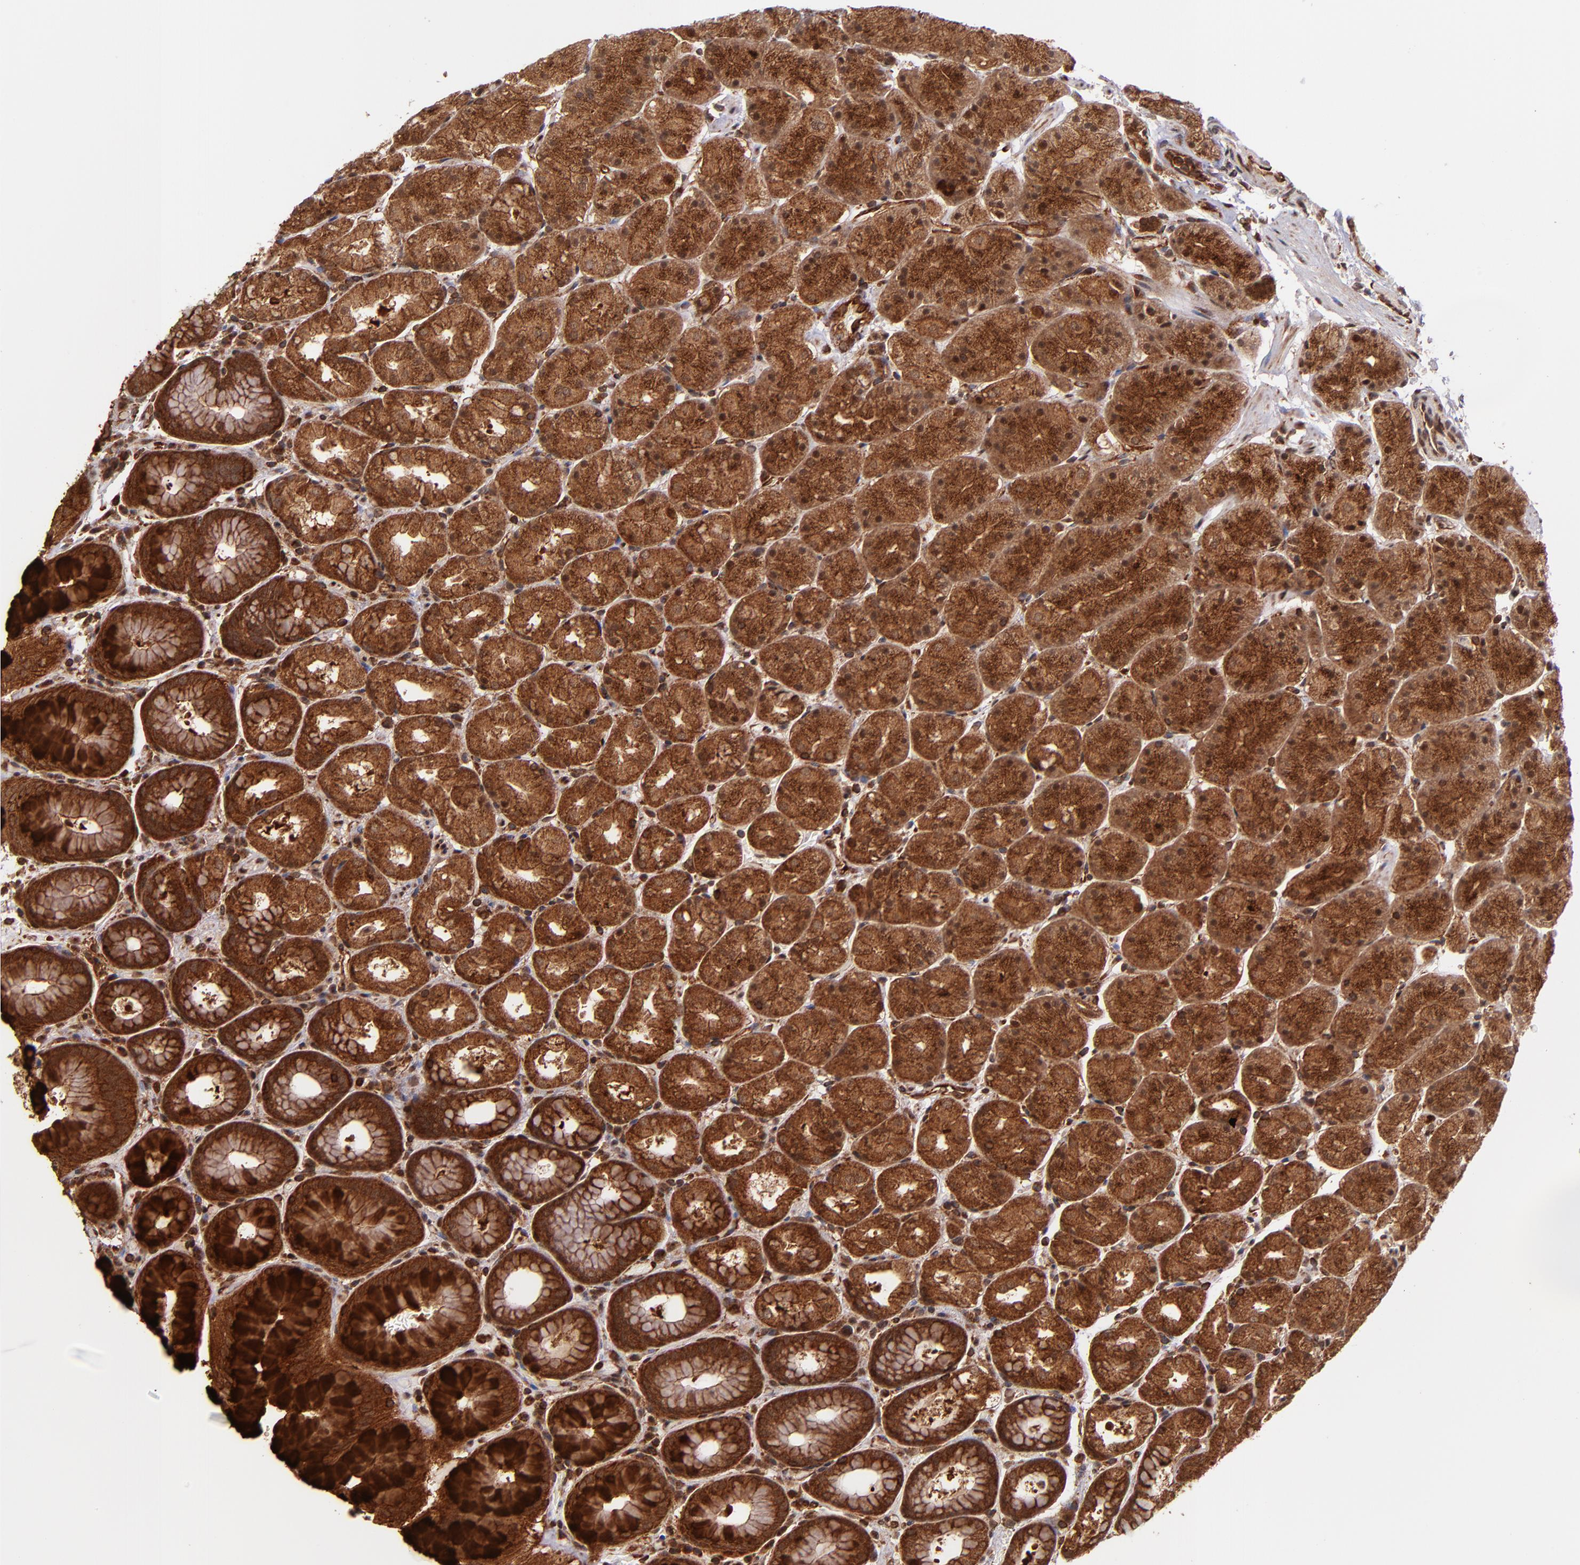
{"staining": {"intensity": "strong", "quantity": ">75%", "location": "cytoplasmic/membranous"}, "tissue": "stomach", "cell_type": "Glandular cells", "image_type": "normal", "snomed": [{"axis": "morphology", "description": "Normal tissue, NOS"}, {"axis": "topography", "description": "Stomach, upper"}, {"axis": "topography", "description": "Stomach"}], "caption": "Strong cytoplasmic/membranous positivity for a protein is identified in approximately >75% of glandular cells of benign stomach using IHC.", "gene": "STX8", "patient": {"sex": "male", "age": 76}}